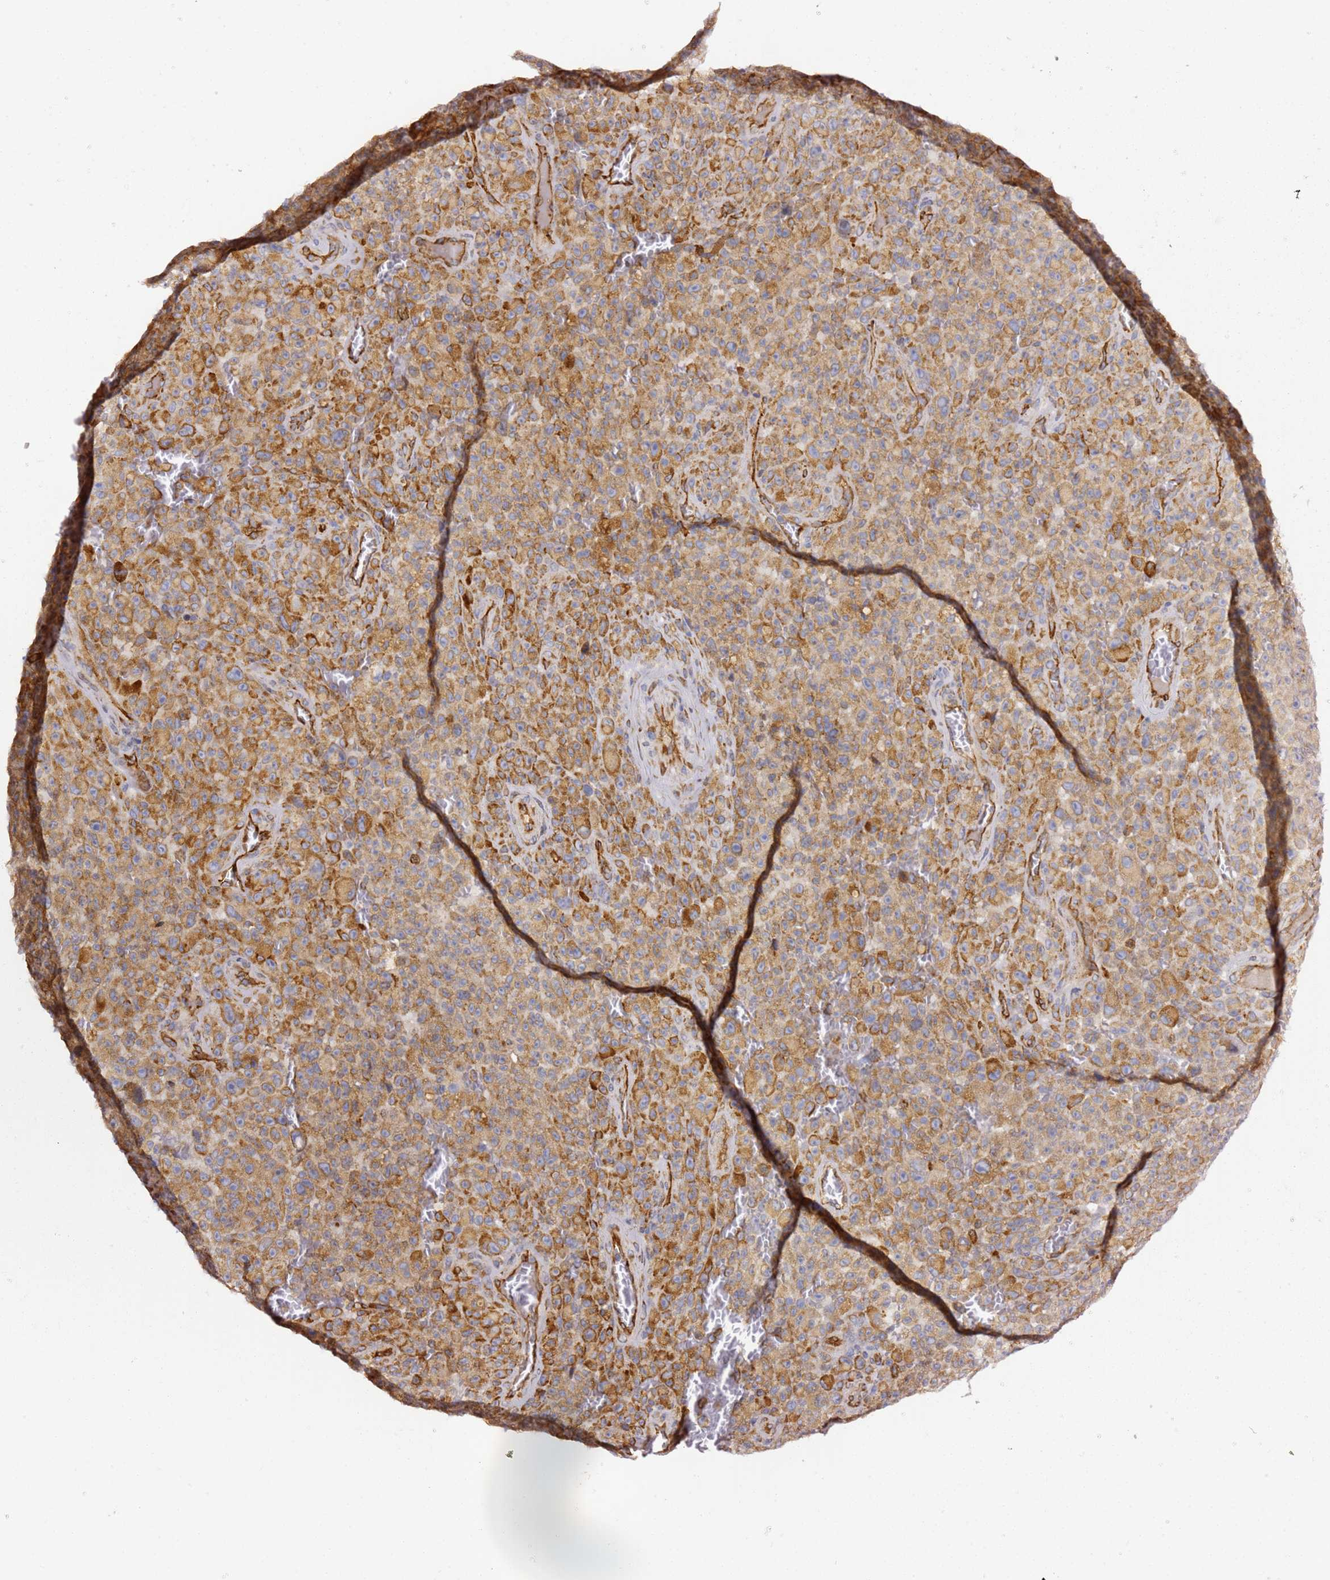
{"staining": {"intensity": "moderate", "quantity": ">75%", "location": "cytoplasmic/membranous"}, "tissue": "melanoma", "cell_type": "Tumor cells", "image_type": "cancer", "snomed": [{"axis": "morphology", "description": "Malignant melanoma, NOS"}, {"axis": "topography", "description": "Skin"}], "caption": "A micrograph of melanoma stained for a protein displays moderate cytoplasmic/membranous brown staining in tumor cells. (IHC, brightfield microscopy, high magnification).", "gene": "KIF7", "patient": {"sex": "female", "age": 82}}